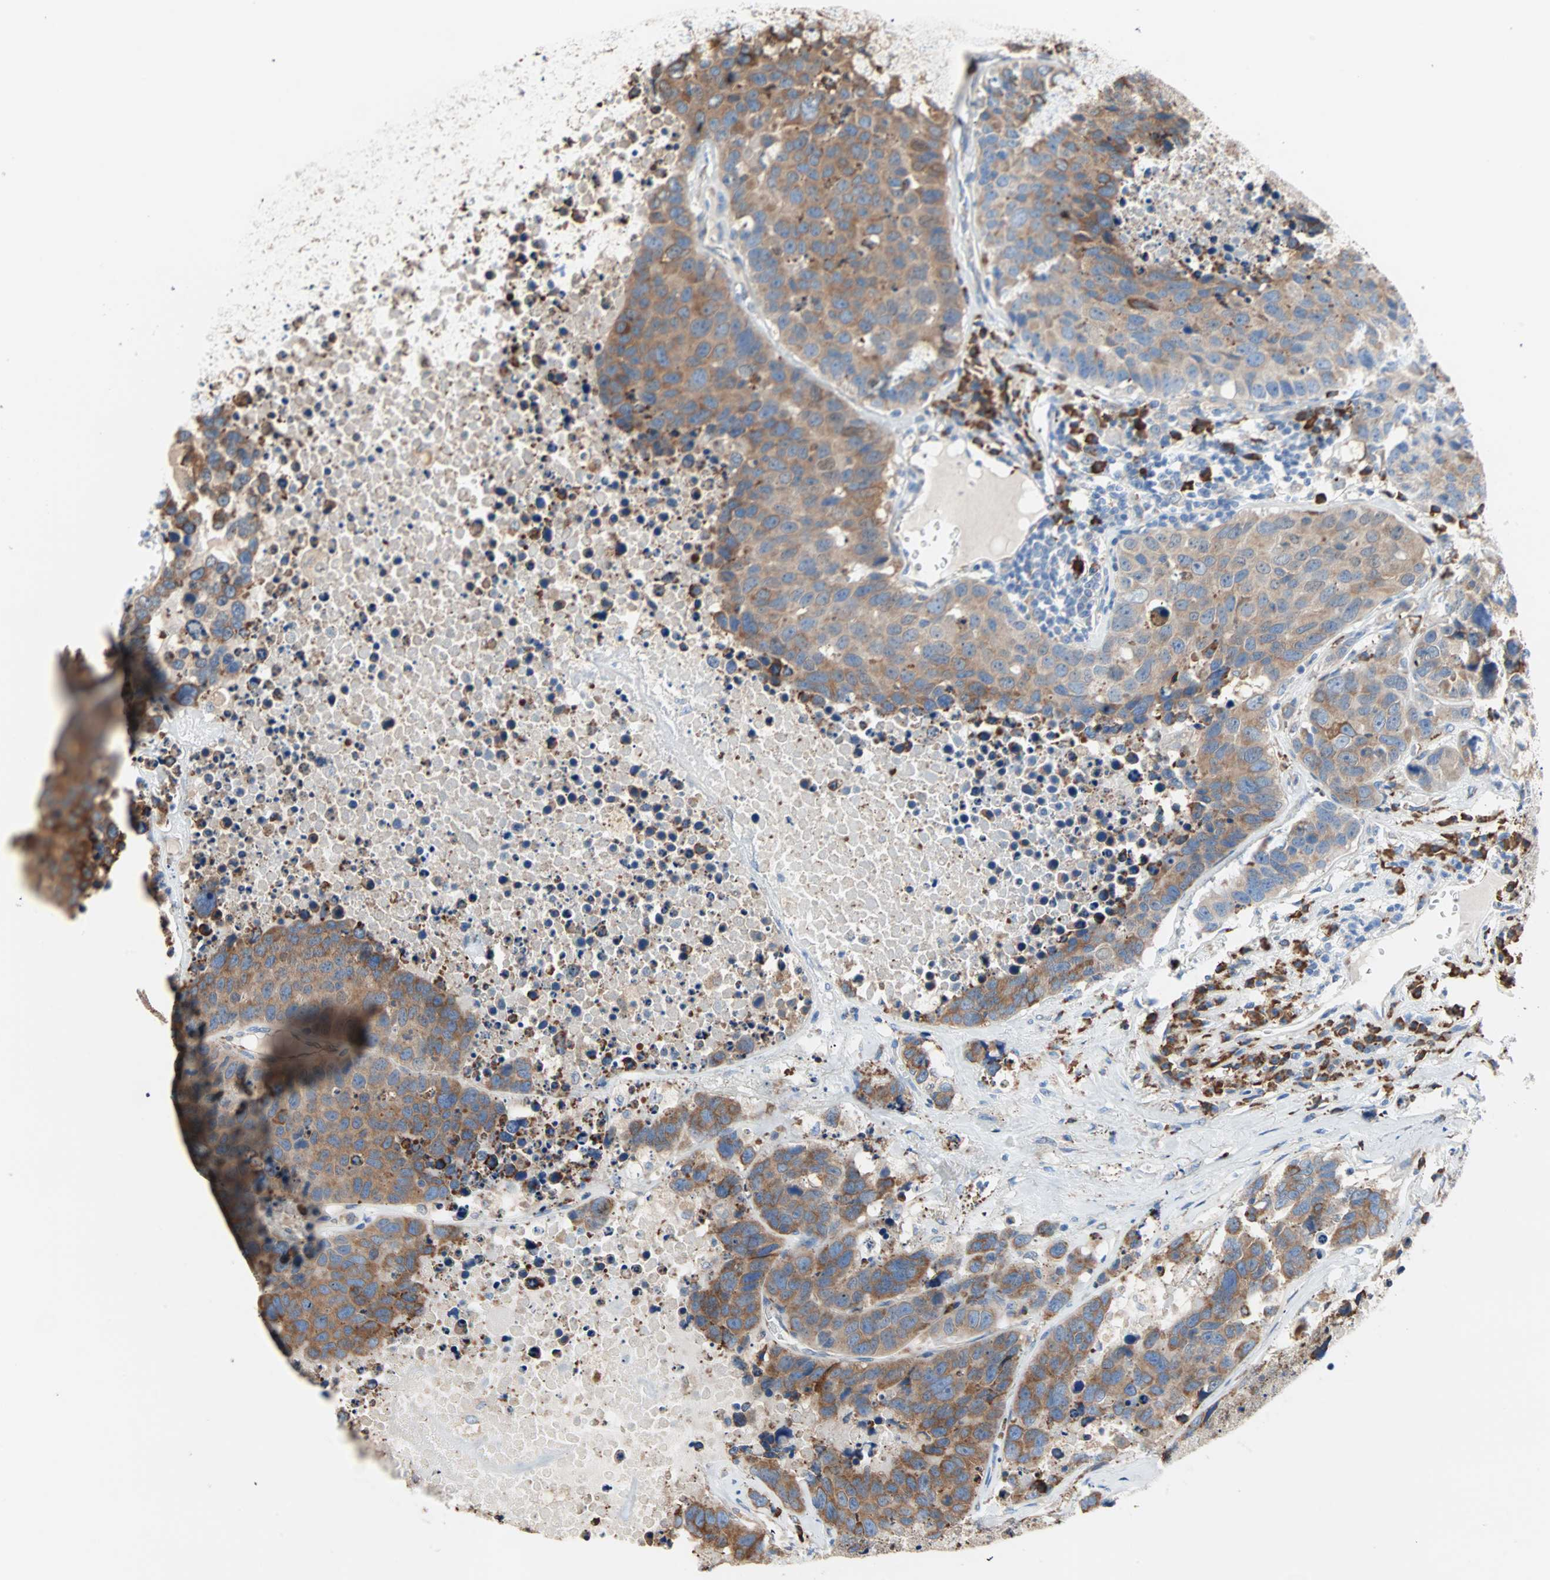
{"staining": {"intensity": "moderate", "quantity": ">75%", "location": "cytoplasmic/membranous"}, "tissue": "carcinoid", "cell_type": "Tumor cells", "image_type": "cancer", "snomed": [{"axis": "morphology", "description": "Carcinoid, malignant, NOS"}, {"axis": "topography", "description": "Lung"}], "caption": "High-power microscopy captured an IHC photomicrograph of carcinoid, revealing moderate cytoplasmic/membranous staining in approximately >75% of tumor cells.", "gene": "PLCXD1", "patient": {"sex": "male", "age": 60}}